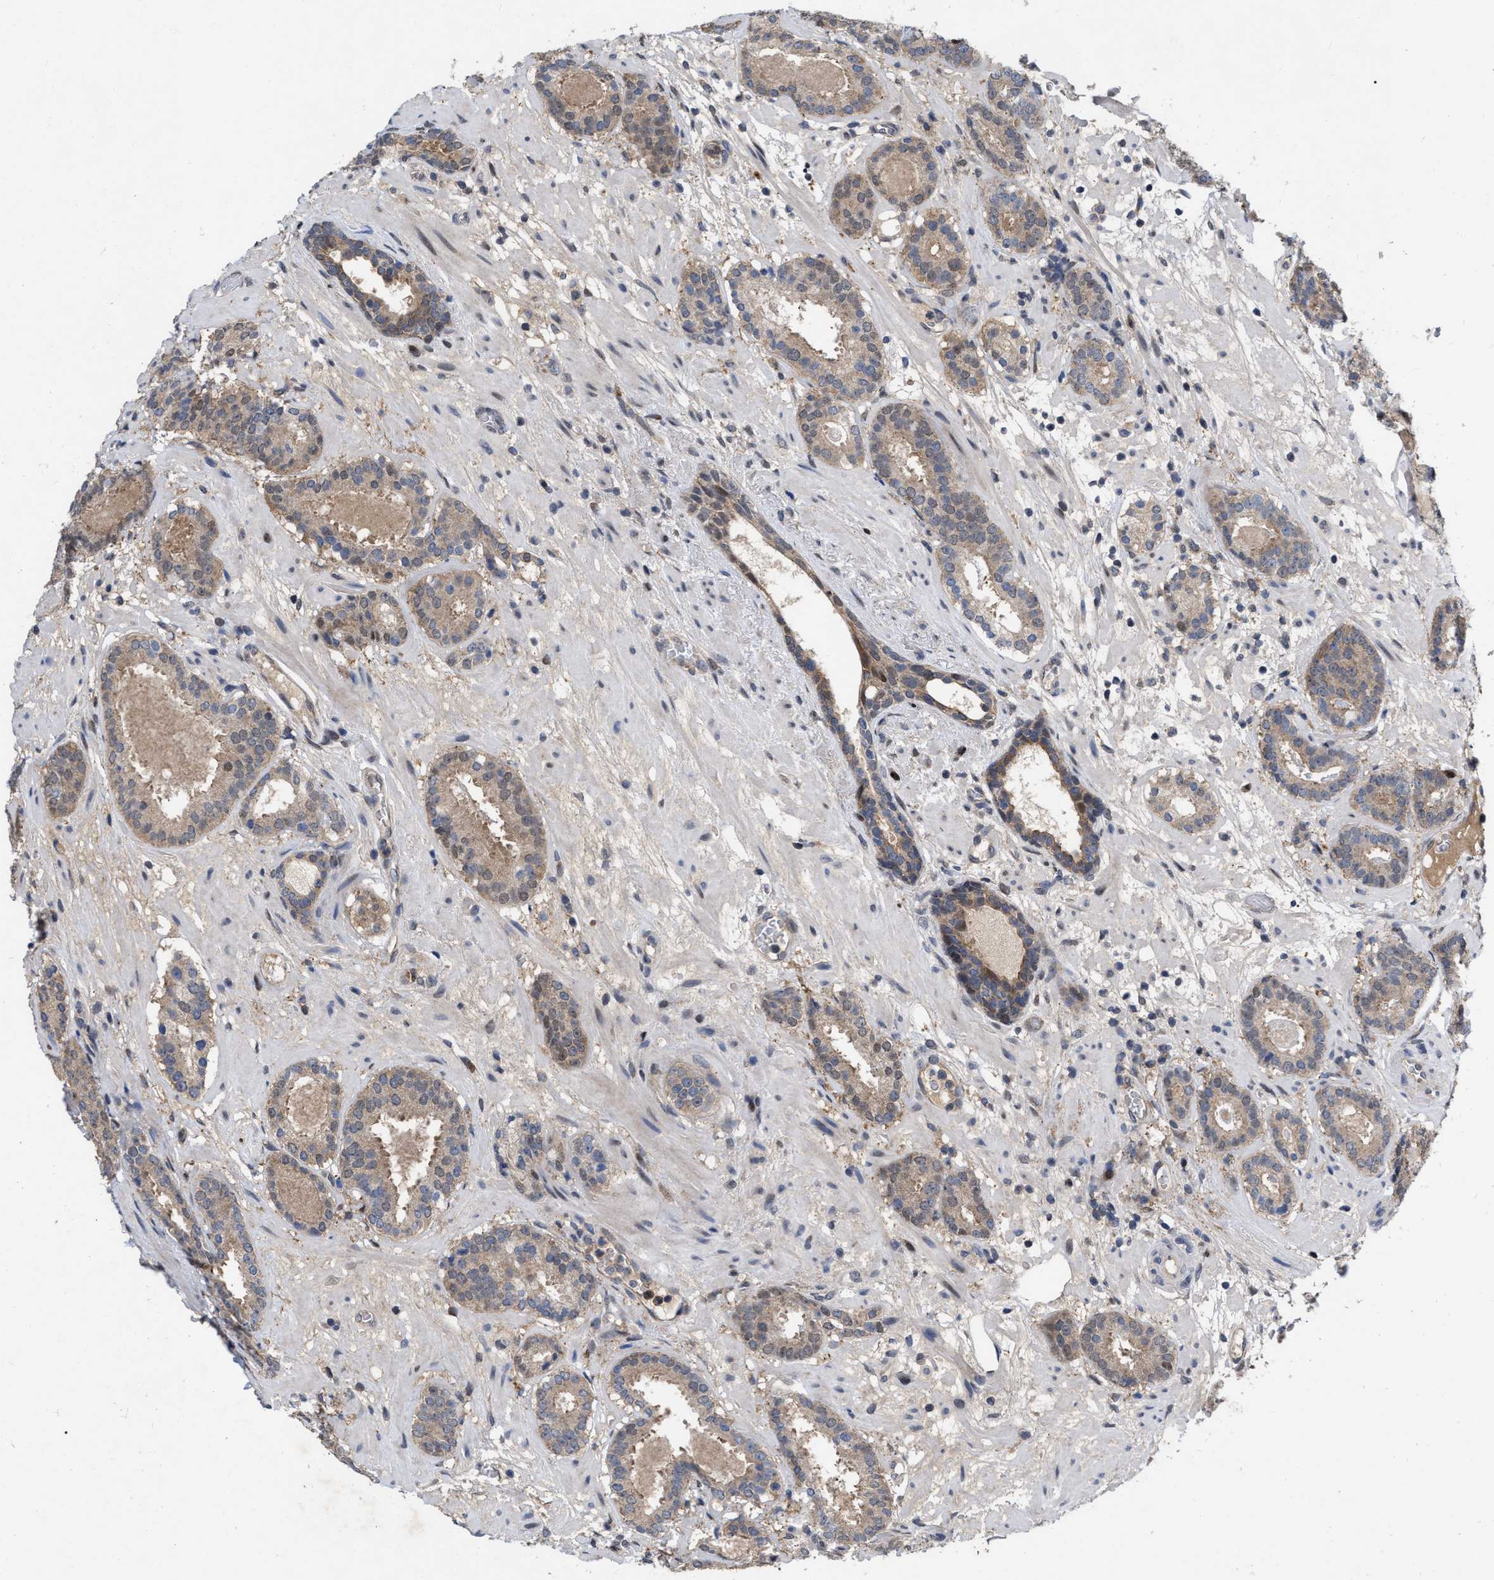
{"staining": {"intensity": "weak", "quantity": ">75%", "location": "cytoplasmic/membranous"}, "tissue": "prostate cancer", "cell_type": "Tumor cells", "image_type": "cancer", "snomed": [{"axis": "morphology", "description": "Adenocarcinoma, Low grade"}, {"axis": "topography", "description": "Prostate"}], "caption": "An image of human prostate low-grade adenocarcinoma stained for a protein reveals weak cytoplasmic/membranous brown staining in tumor cells.", "gene": "MDM4", "patient": {"sex": "male", "age": 69}}